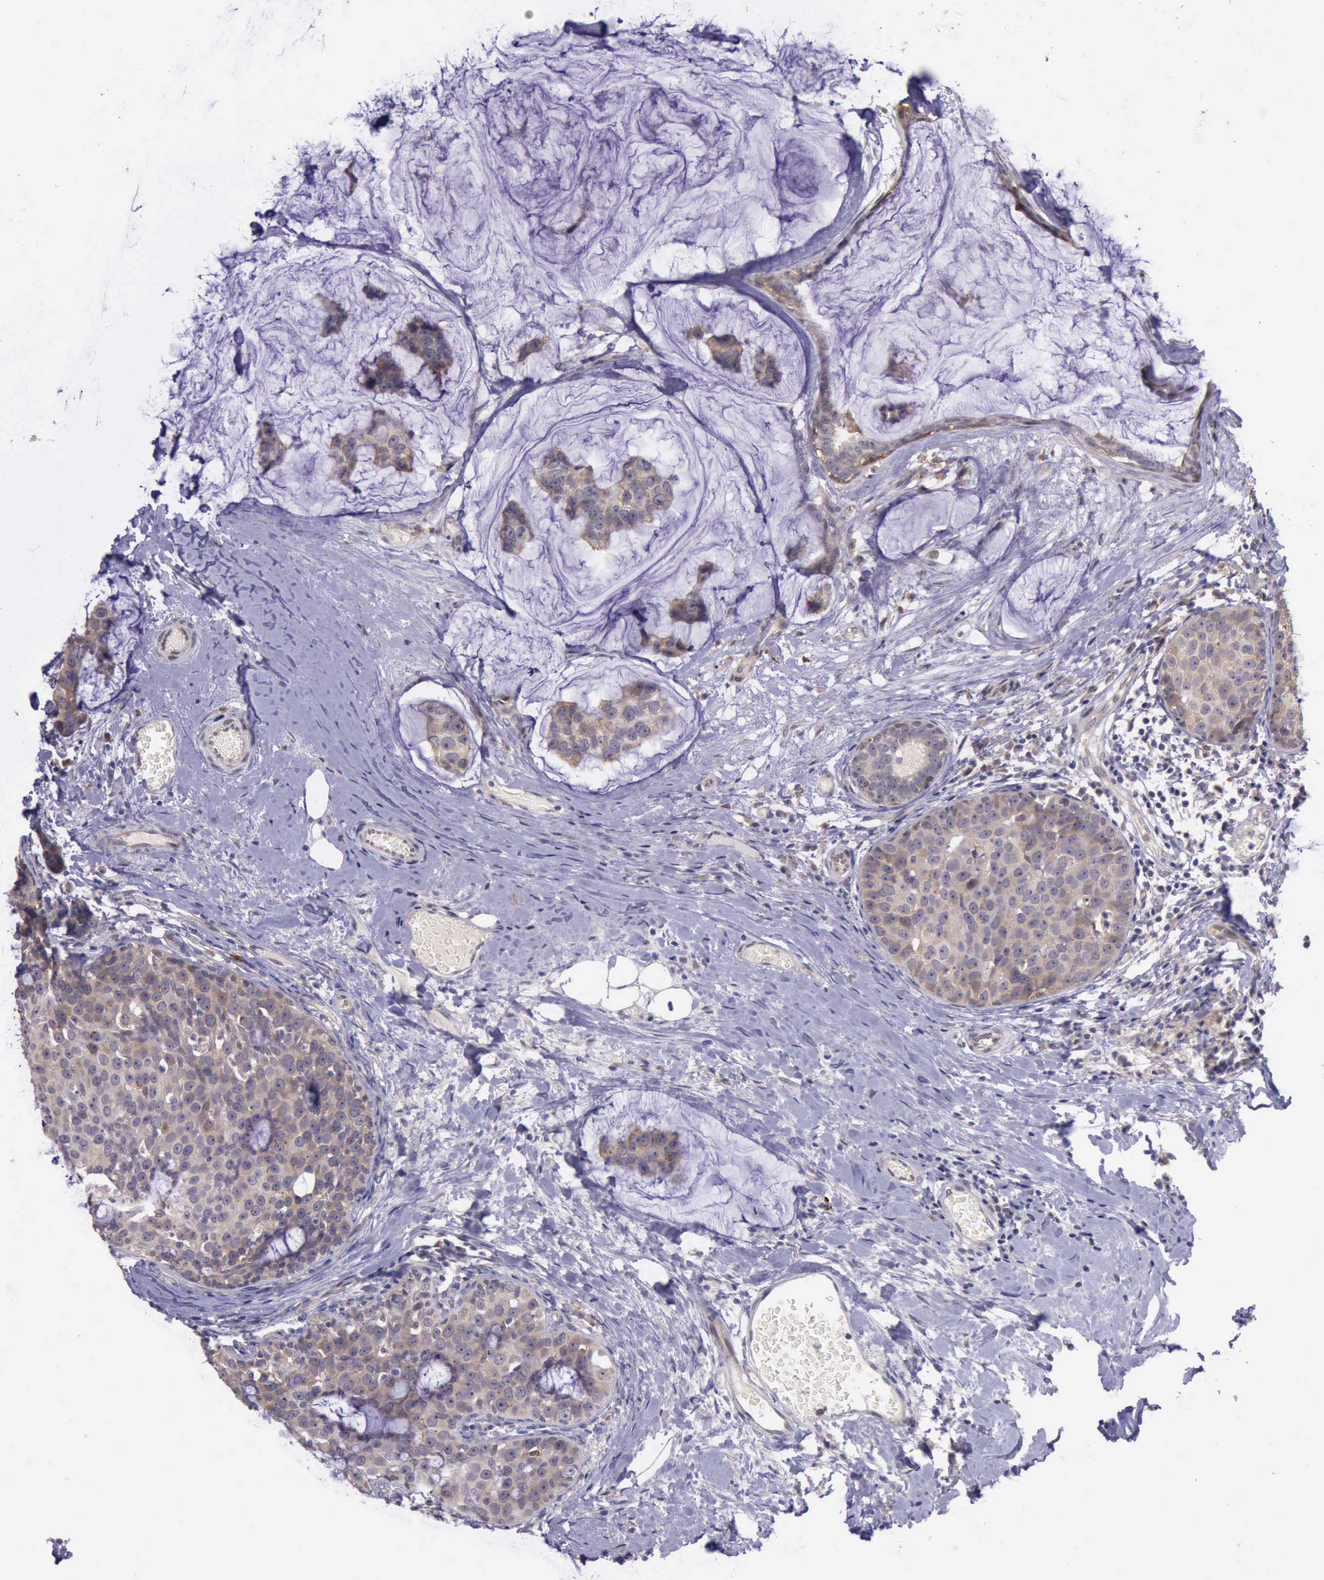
{"staining": {"intensity": "moderate", "quantity": ">75%", "location": "cytoplasmic/membranous"}, "tissue": "breast cancer", "cell_type": "Tumor cells", "image_type": "cancer", "snomed": [{"axis": "morphology", "description": "Normal tissue, NOS"}, {"axis": "morphology", "description": "Duct carcinoma"}, {"axis": "topography", "description": "Breast"}], "caption": "Intraductal carcinoma (breast) tissue shows moderate cytoplasmic/membranous expression in approximately >75% of tumor cells", "gene": "PLEK2", "patient": {"sex": "female", "age": 50}}